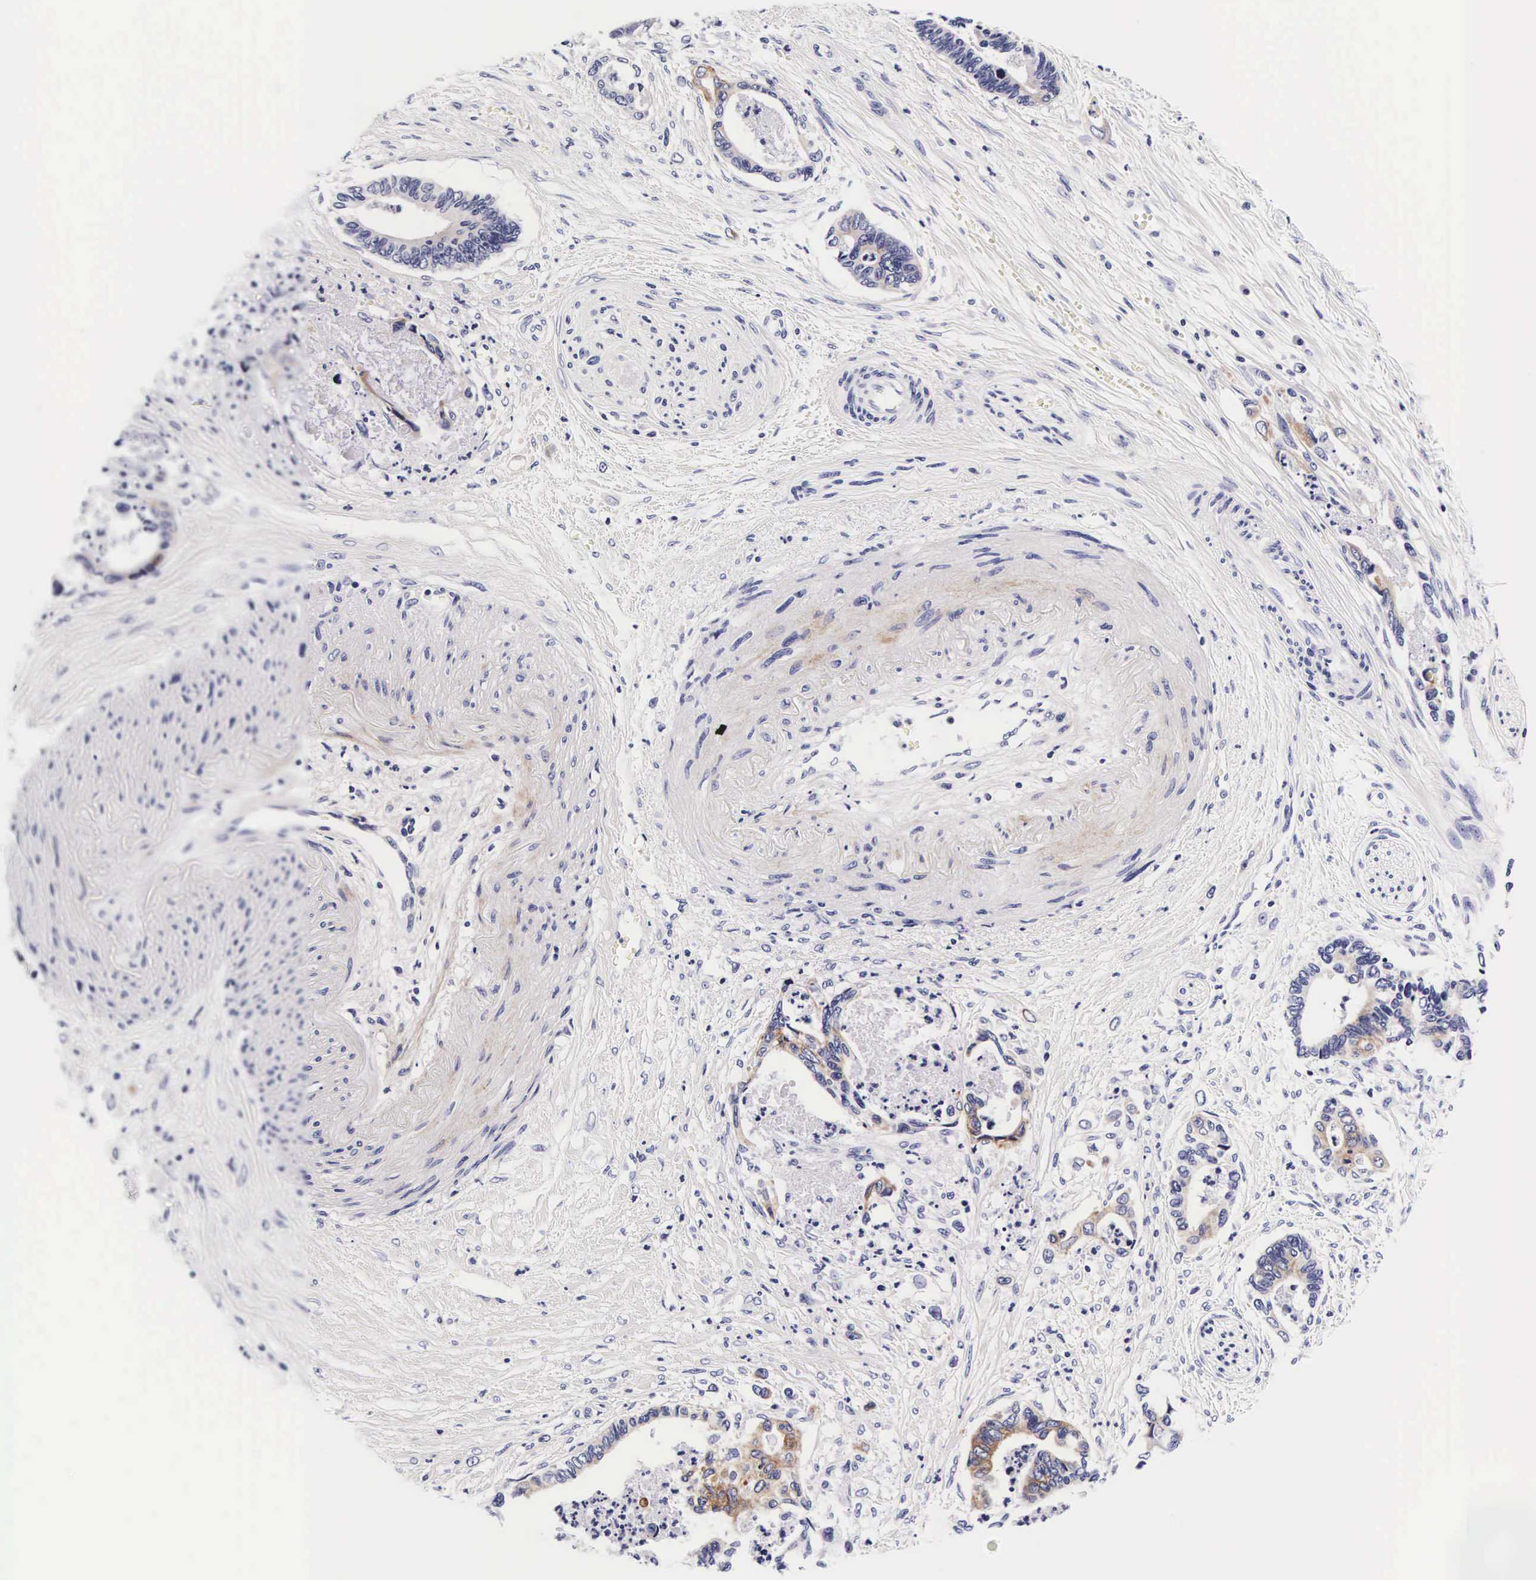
{"staining": {"intensity": "negative", "quantity": "none", "location": "none"}, "tissue": "pancreatic cancer", "cell_type": "Tumor cells", "image_type": "cancer", "snomed": [{"axis": "morphology", "description": "Adenocarcinoma, NOS"}, {"axis": "topography", "description": "Pancreas"}], "caption": "Micrograph shows no protein staining in tumor cells of pancreatic cancer (adenocarcinoma) tissue.", "gene": "UPRT", "patient": {"sex": "female", "age": 70}}